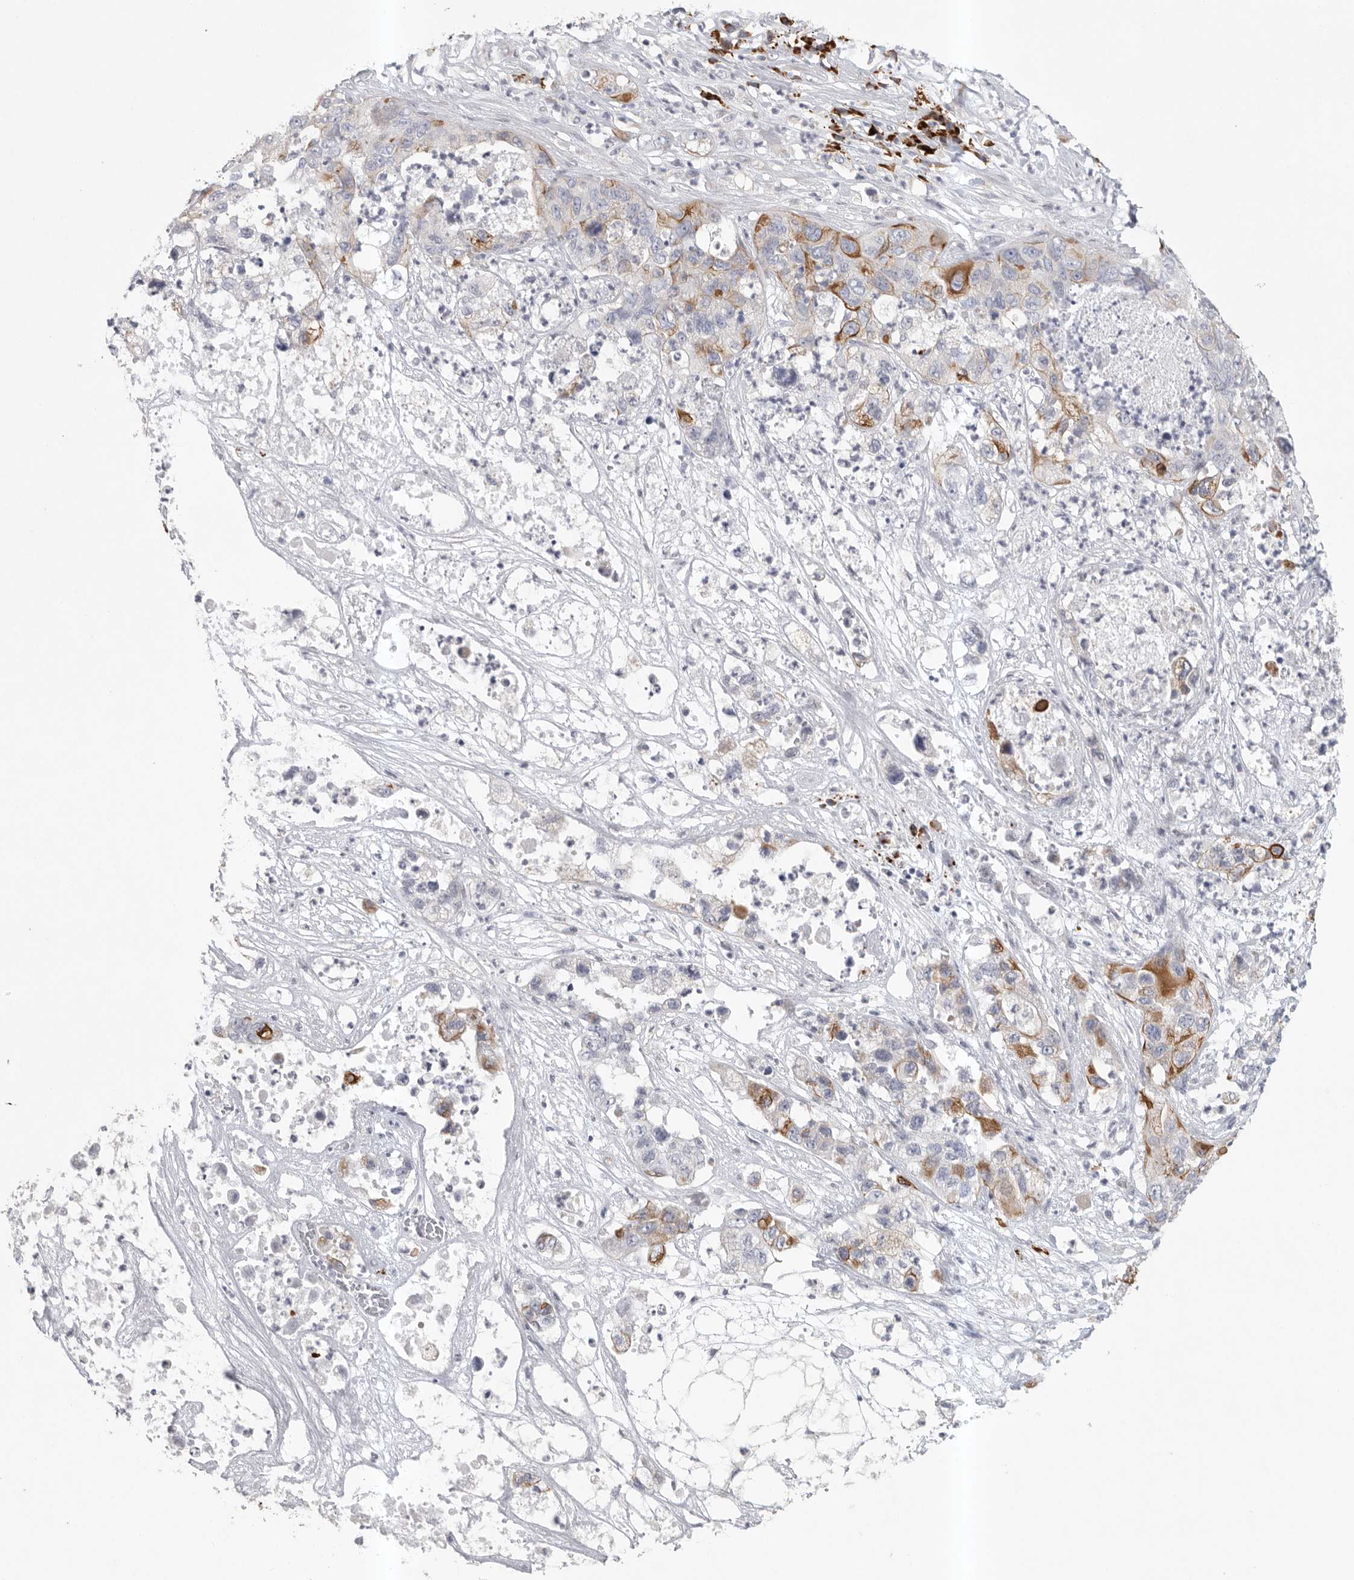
{"staining": {"intensity": "moderate", "quantity": "<25%", "location": "cytoplasmic/membranous"}, "tissue": "pancreatic cancer", "cell_type": "Tumor cells", "image_type": "cancer", "snomed": [{"axis": "morphology", "description": "Adenocarcinoma, NOS"}, {"axis": "topography", "description": "Pancreas"}], "caption": "Immunohistochemical staining of human adenocarcinoma (pancreatic) demonstrates moderate cytoplasmic/membranous protein expression in about <25% of tumor cells.", "gene": "TMEM69", "patient": {"sex": "female", "age": 78}}